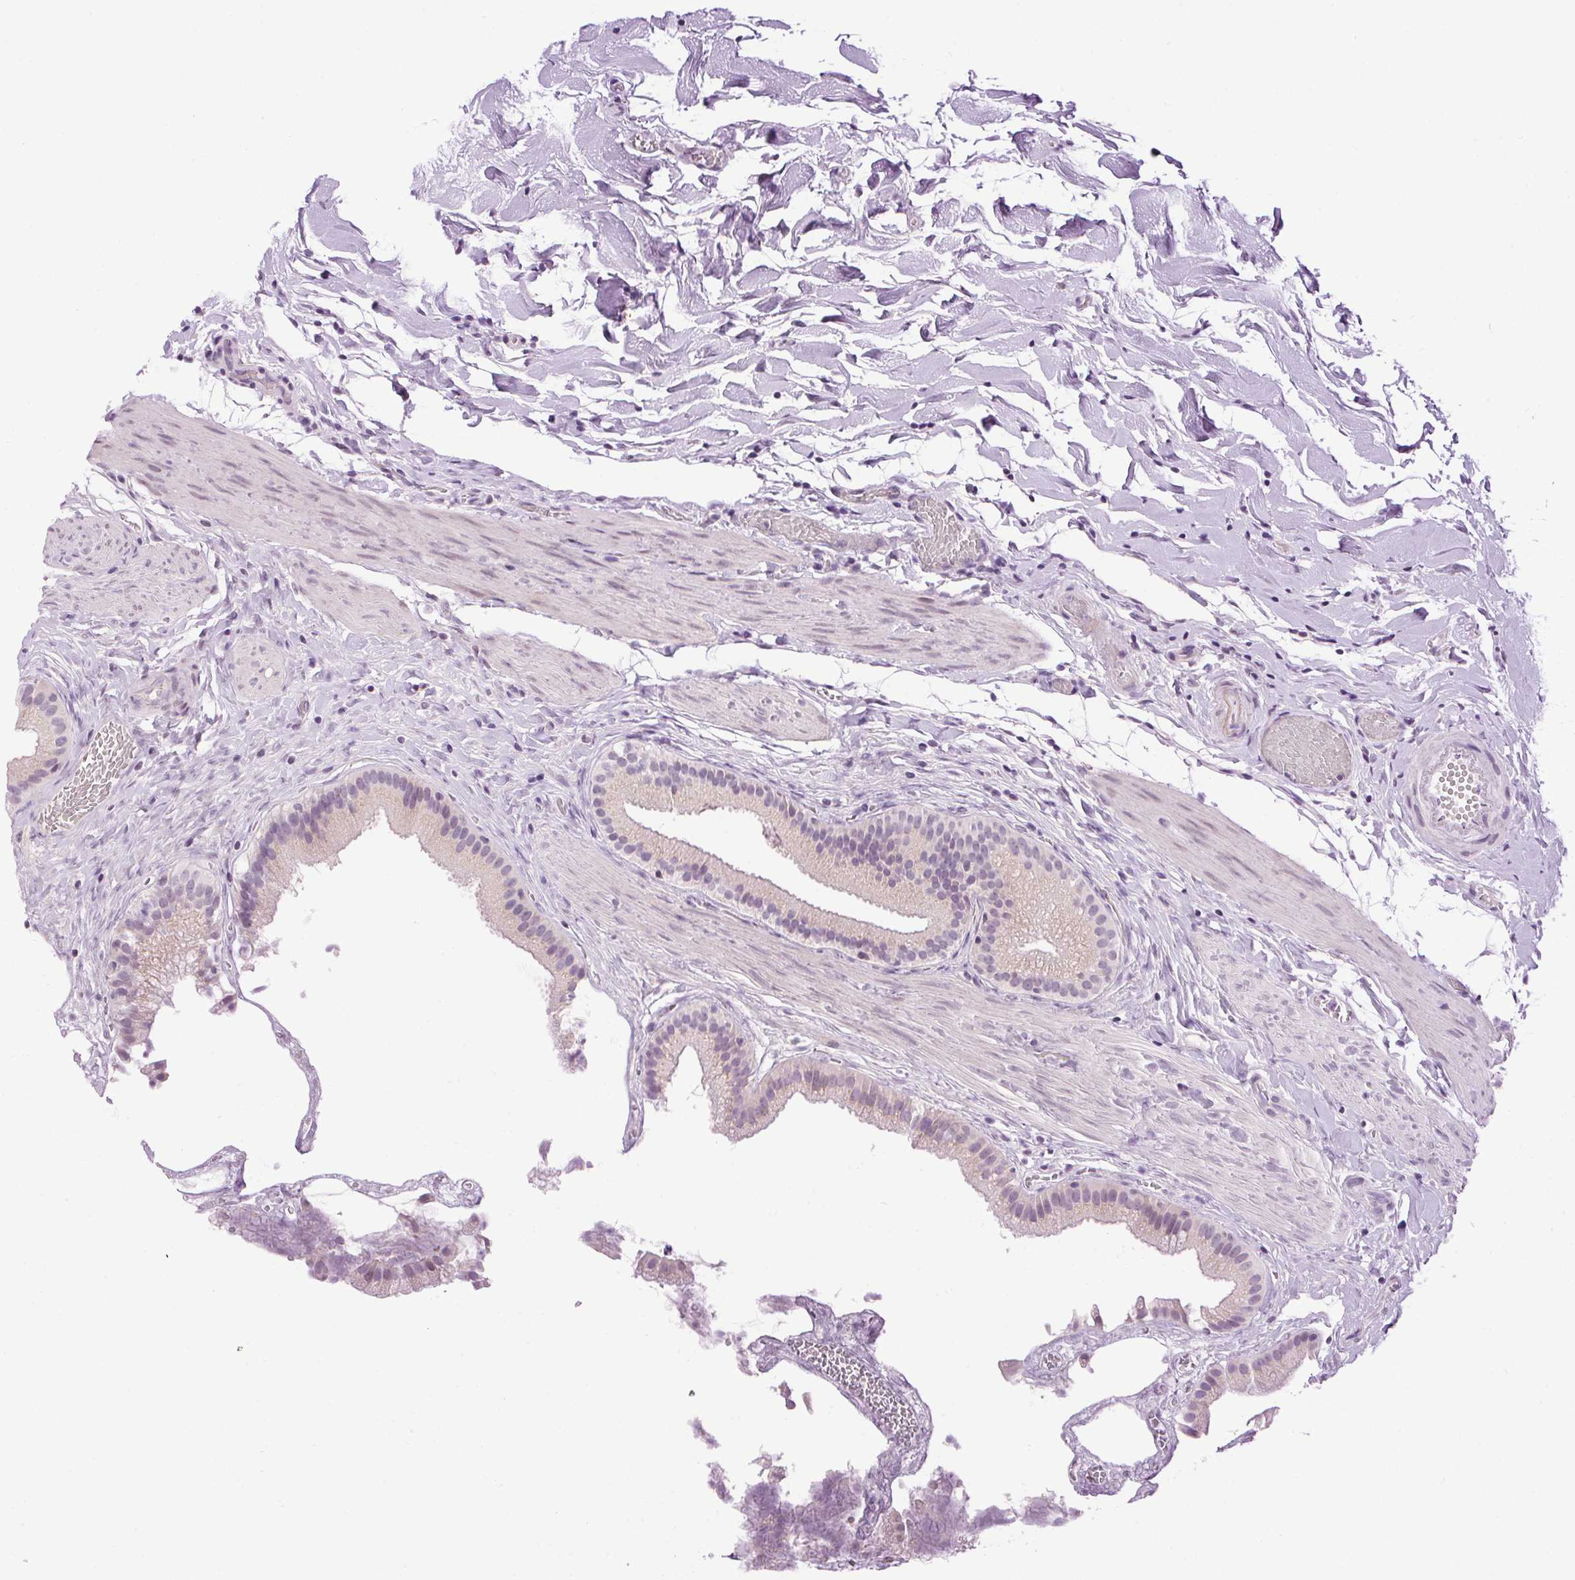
{"staining": {"intensity": "negative", "quantity": "none", "location": "none"}, "tissue": "gallbladder", "cell_type": "Glandular cells", "image_type": "normal", "snomed": [{"axis": "morphology", "description": "Normal tissue, NOS"}, {"axis": "topography", "description": "Gallbladder"}], "caption": "High power microscopy histopathology image of an immunohistochemistry micrograph of benign gallbladder, revealing no significant expression in glandular cells.", "gene": "SMIM13", "patient": {"sex": "female", "age": 63}}